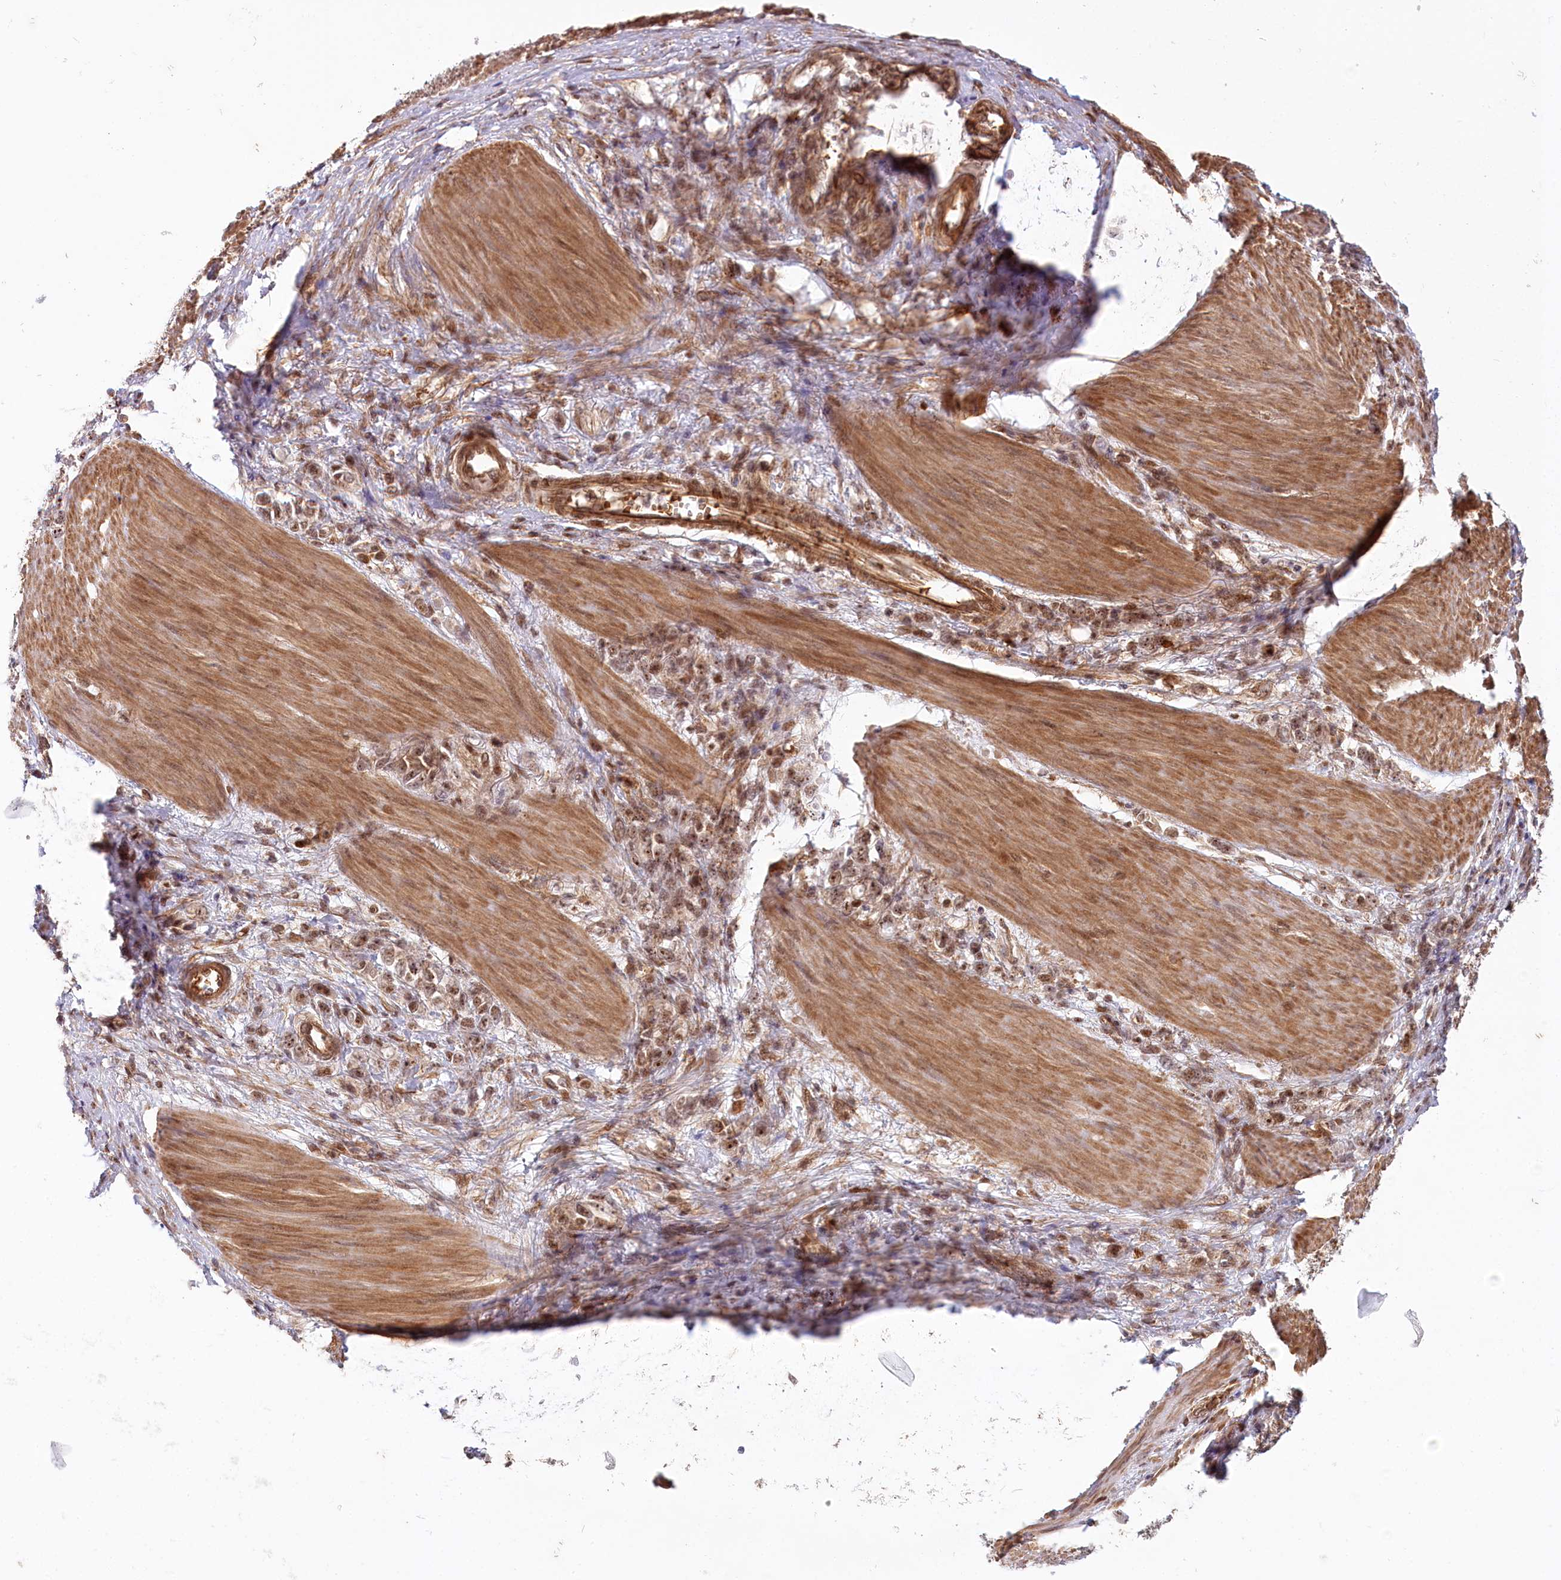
{"staining": {"intensity": "moderate", "quantity": ">75%", "location": "nuclear"}, "tissue": "stomach cancer", "cell_type": "Tumor cells", "image_type": "cancer", "snomed": [{"axis": "morphology", "description": "Adenocarcinoma, NOS"}, {"axis": "topography", "description": "Stomach"}], "caption": "Approximately >75% of tumor cells in stomach cancer reveal moderate nuclear protein expression as visualized by brown immunohistochemical staining.", "gene": "TUBGCP2", "patient": {"sex": "female", "age": 76}}